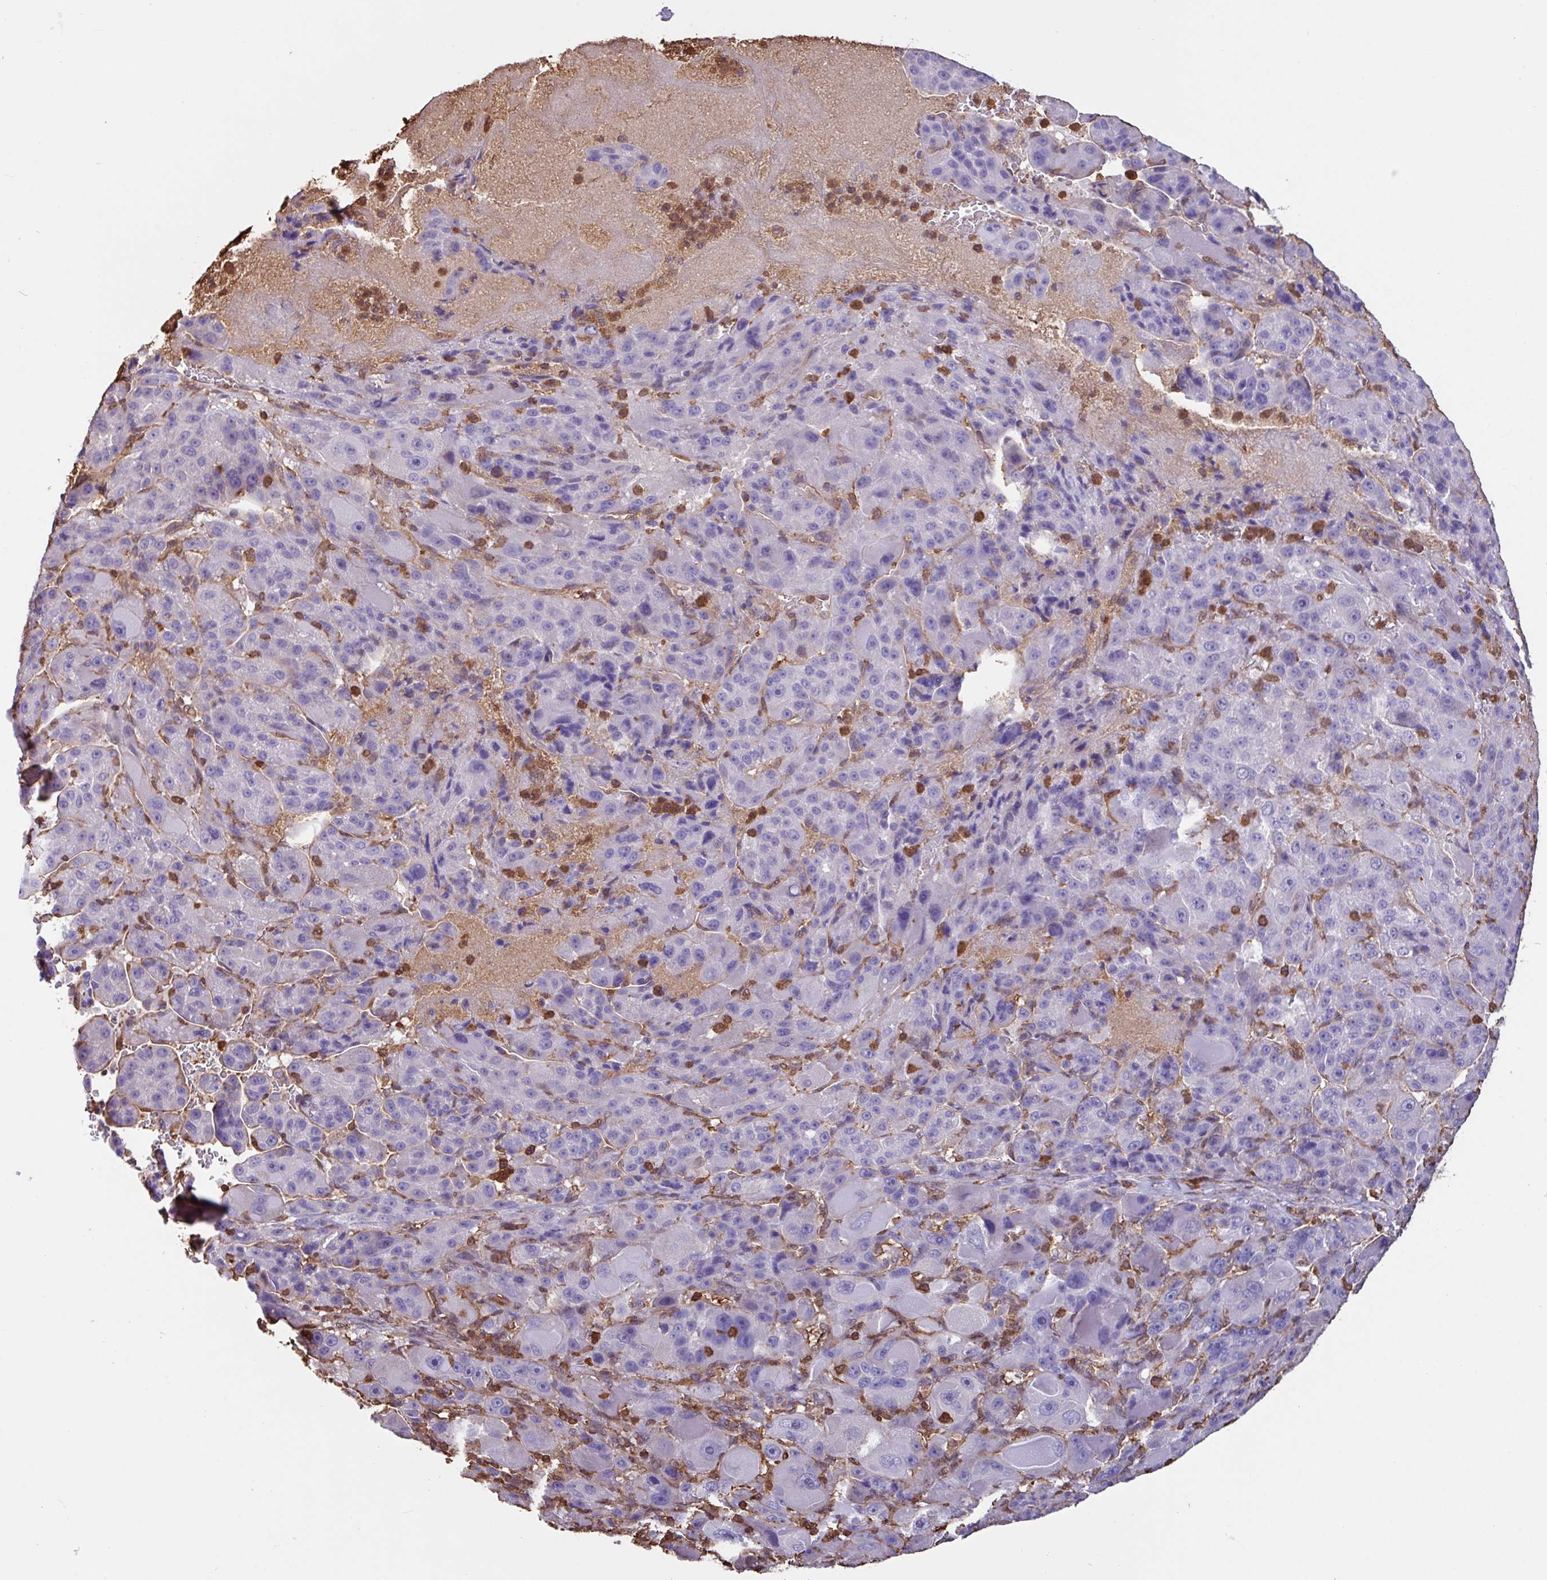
{"staining": {"intensity": "negative", "quantity": "none", "location": "none"}, "tissue": "liver cancer", "cell_type": "Tumor cells", "image_type": "cancer", "snomed": [{"axis": "morphology", "description": "Carcinoma, Hepatocellular, NOS"}, {"axis": "topography", "description": "Liver"}], "caption": "Tumor cells are negative for protein expression in human liver cancer (hepatocellular carcinoma). (DAB (3,3'-diaminobenzidine) immunohistochemistry (IHC), high magnification).", "gene": "ARHGDIB", "patient": {"sex": "male", "age": 76}}